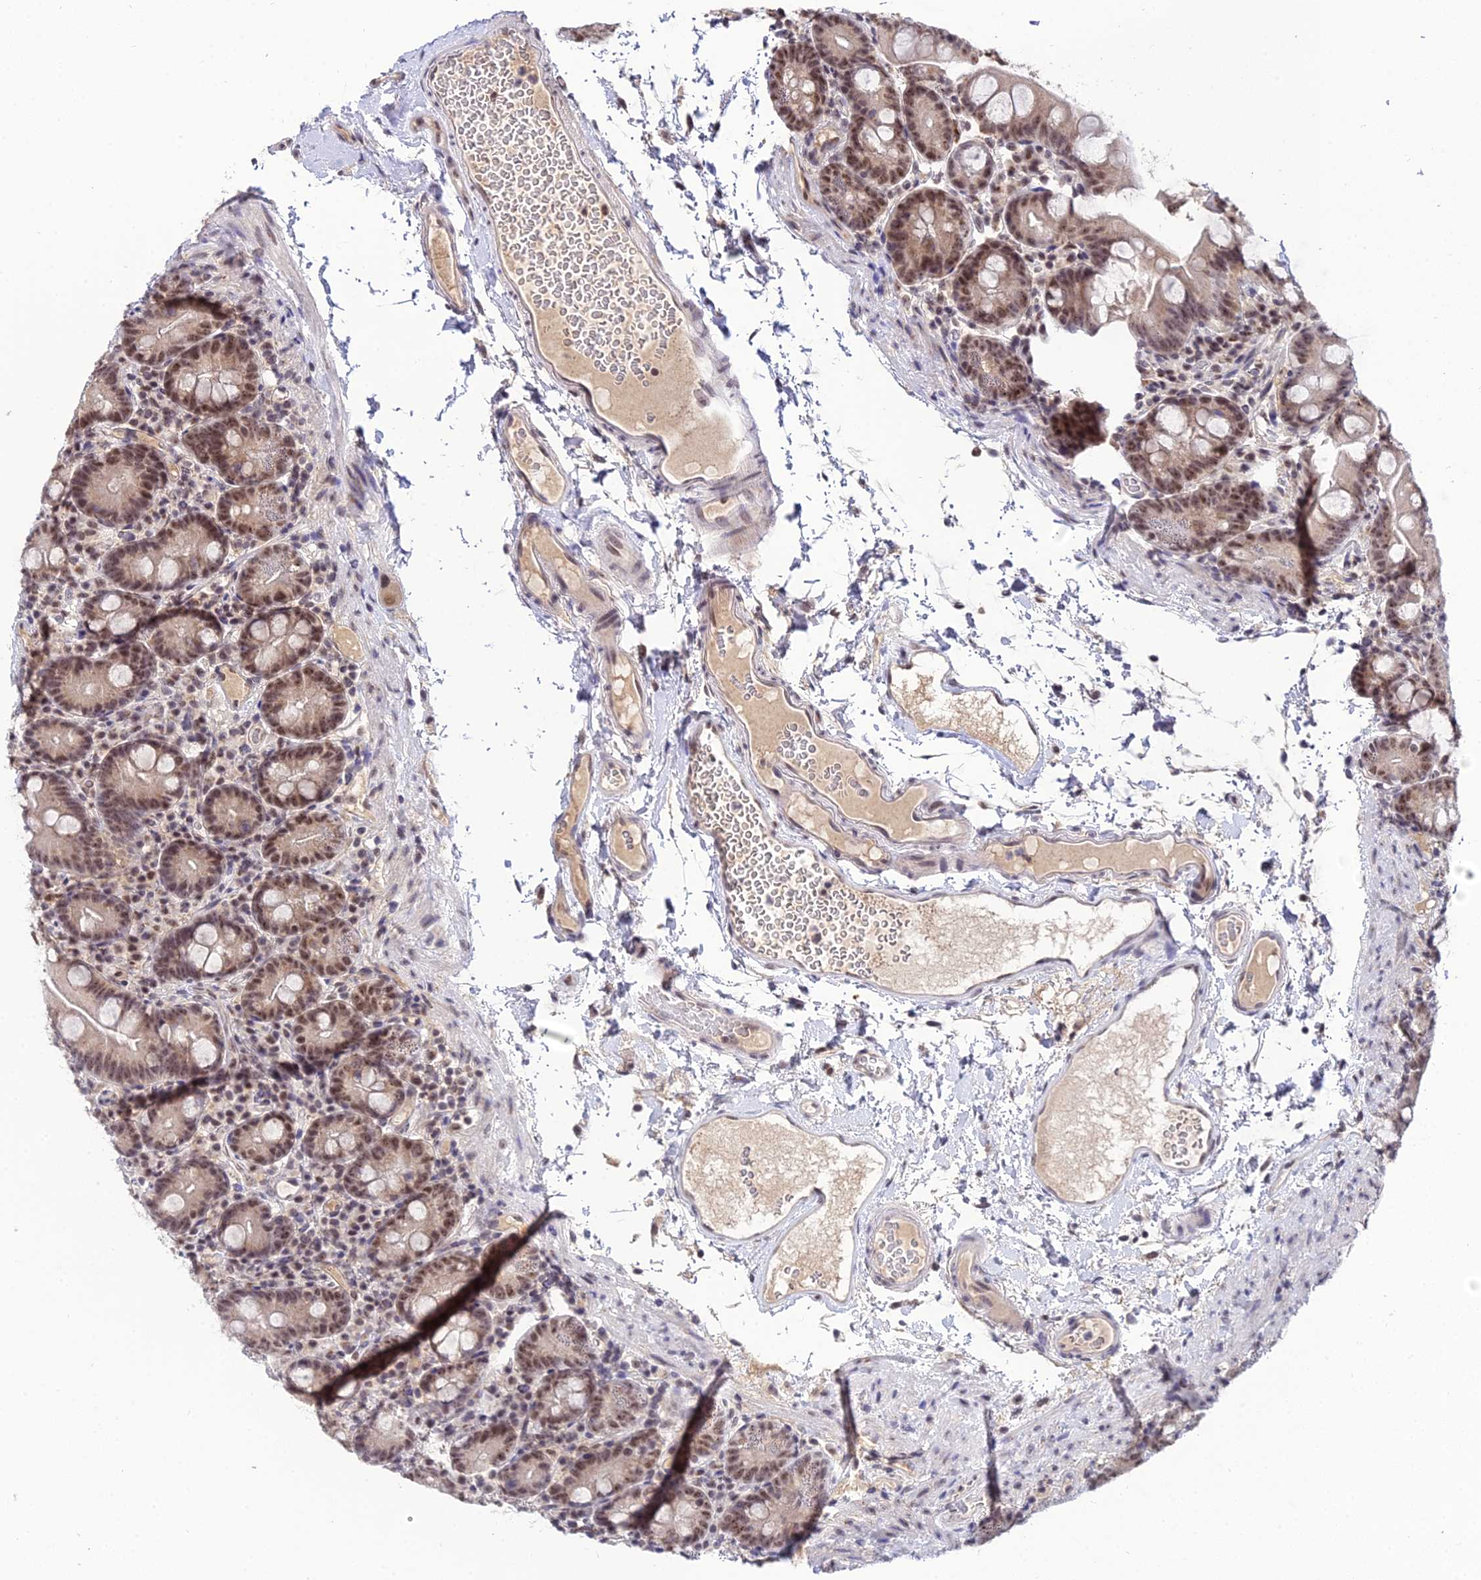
{"staining": {"intensity": "moderate", "quantity": "25%-75%", "location": "nuclear"}, "tissue": "small intestine", "cell_type": "Glandular cells", "image_type": "normal", "snomed": [{"axis": "morphology", "description": "Normal tissue, NOS"}, {"axis": "topography", "description": "Small intestine"}], "caption": "Human small intestine stained with a brown dye displays moderate nuclear positive positivity in about 25%-75% of glandular cells.", "gene": "EXOSC3", "patient": {"sex": "female", "age": 68}}